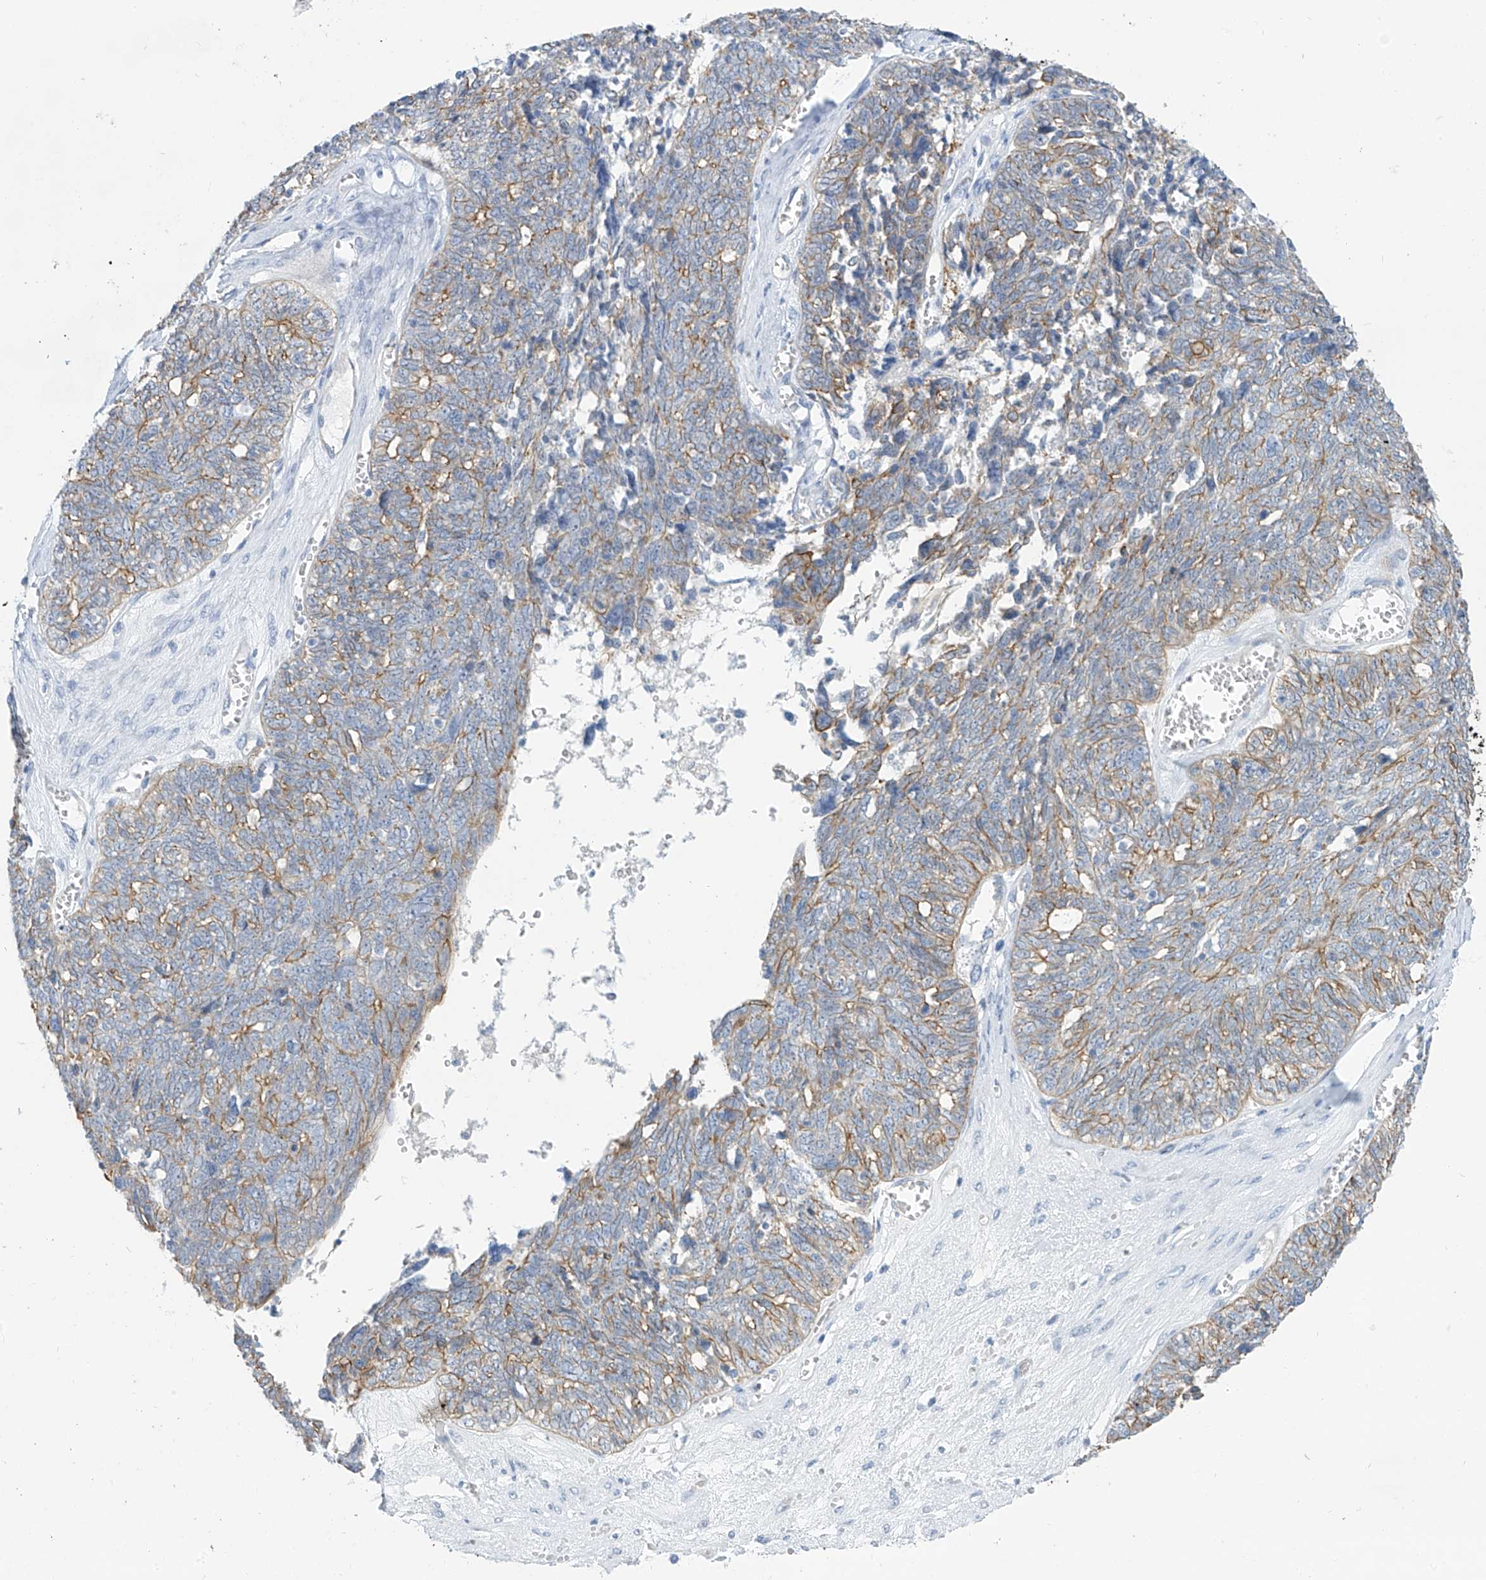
{"staining": {"intensity": "moderate", "quantity": "25%-75%", "location": "cytoplasmic/membranous"}, "tissue": "ovarian cancer", "cell_type": "Tumor cells", "image_type": "cancer", "snomed": [{"axis": "morphology", "description": "Cystadenocarcinoma, serous, NOS"}, {"axis": "topography", "description": "Ovary"}], "caption": "This image exhibits immunohistochemistry staining of human ovarian cancer (serous cystadenocarcinoma), with medium moderate cytoplasmic/membranous staining in about 25%-75% of tumor cells.", "gene": "PIK3C2B", "patient": {"sex": "female", "age": 79}}